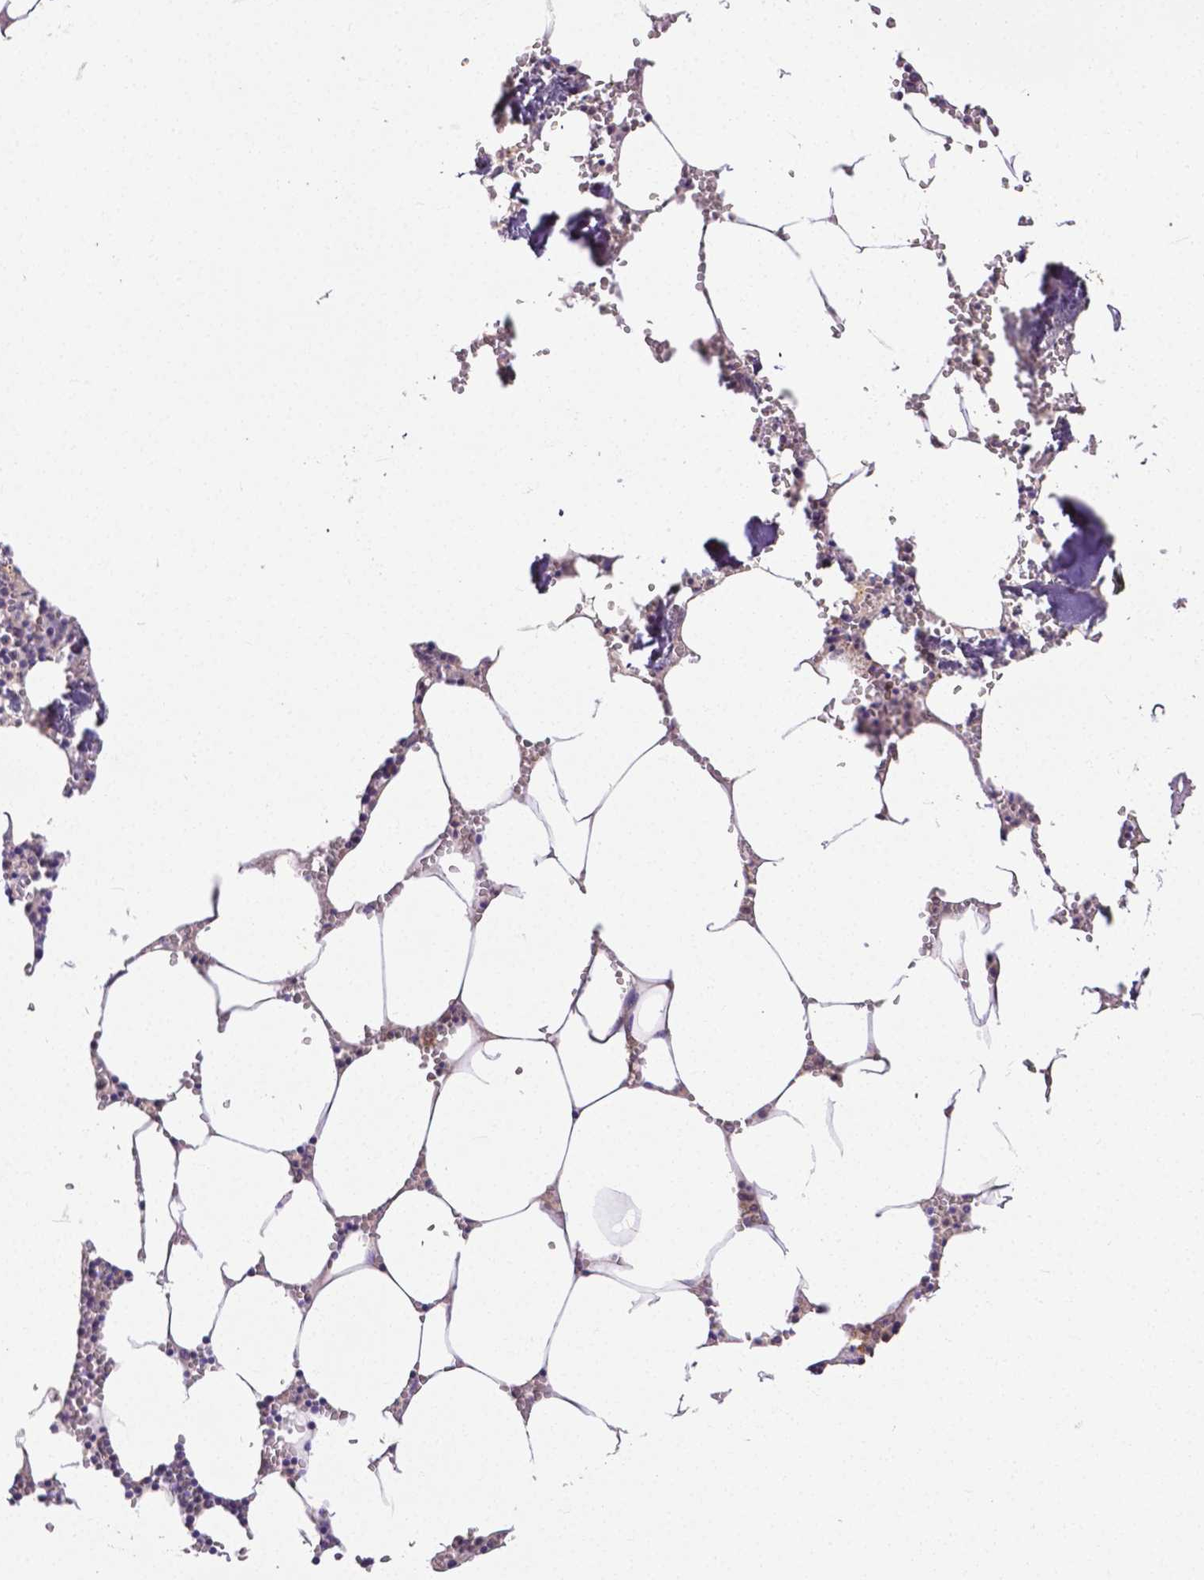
{"staining": {"intensity": "moderate", "quantity": "25%-75%", "location": "cytoplasmic/membranous"}, "tissue": "bone marrow", "cell_type": "Hematopoietic cells", "image_type": "normal", "snomed": [{"axis": "morphology", "description": "Normal tissue, NOS"}, {"axis": "topography", "description": "Bone marrow"}], "caption": "Protein staining of normal bone marrow reveals moderate cytoplasmic/membranous expression in about 25%-75% of hematopoietic cells.", "gene": "DICER1", "patient": {"sex": "male", "age": 54}}